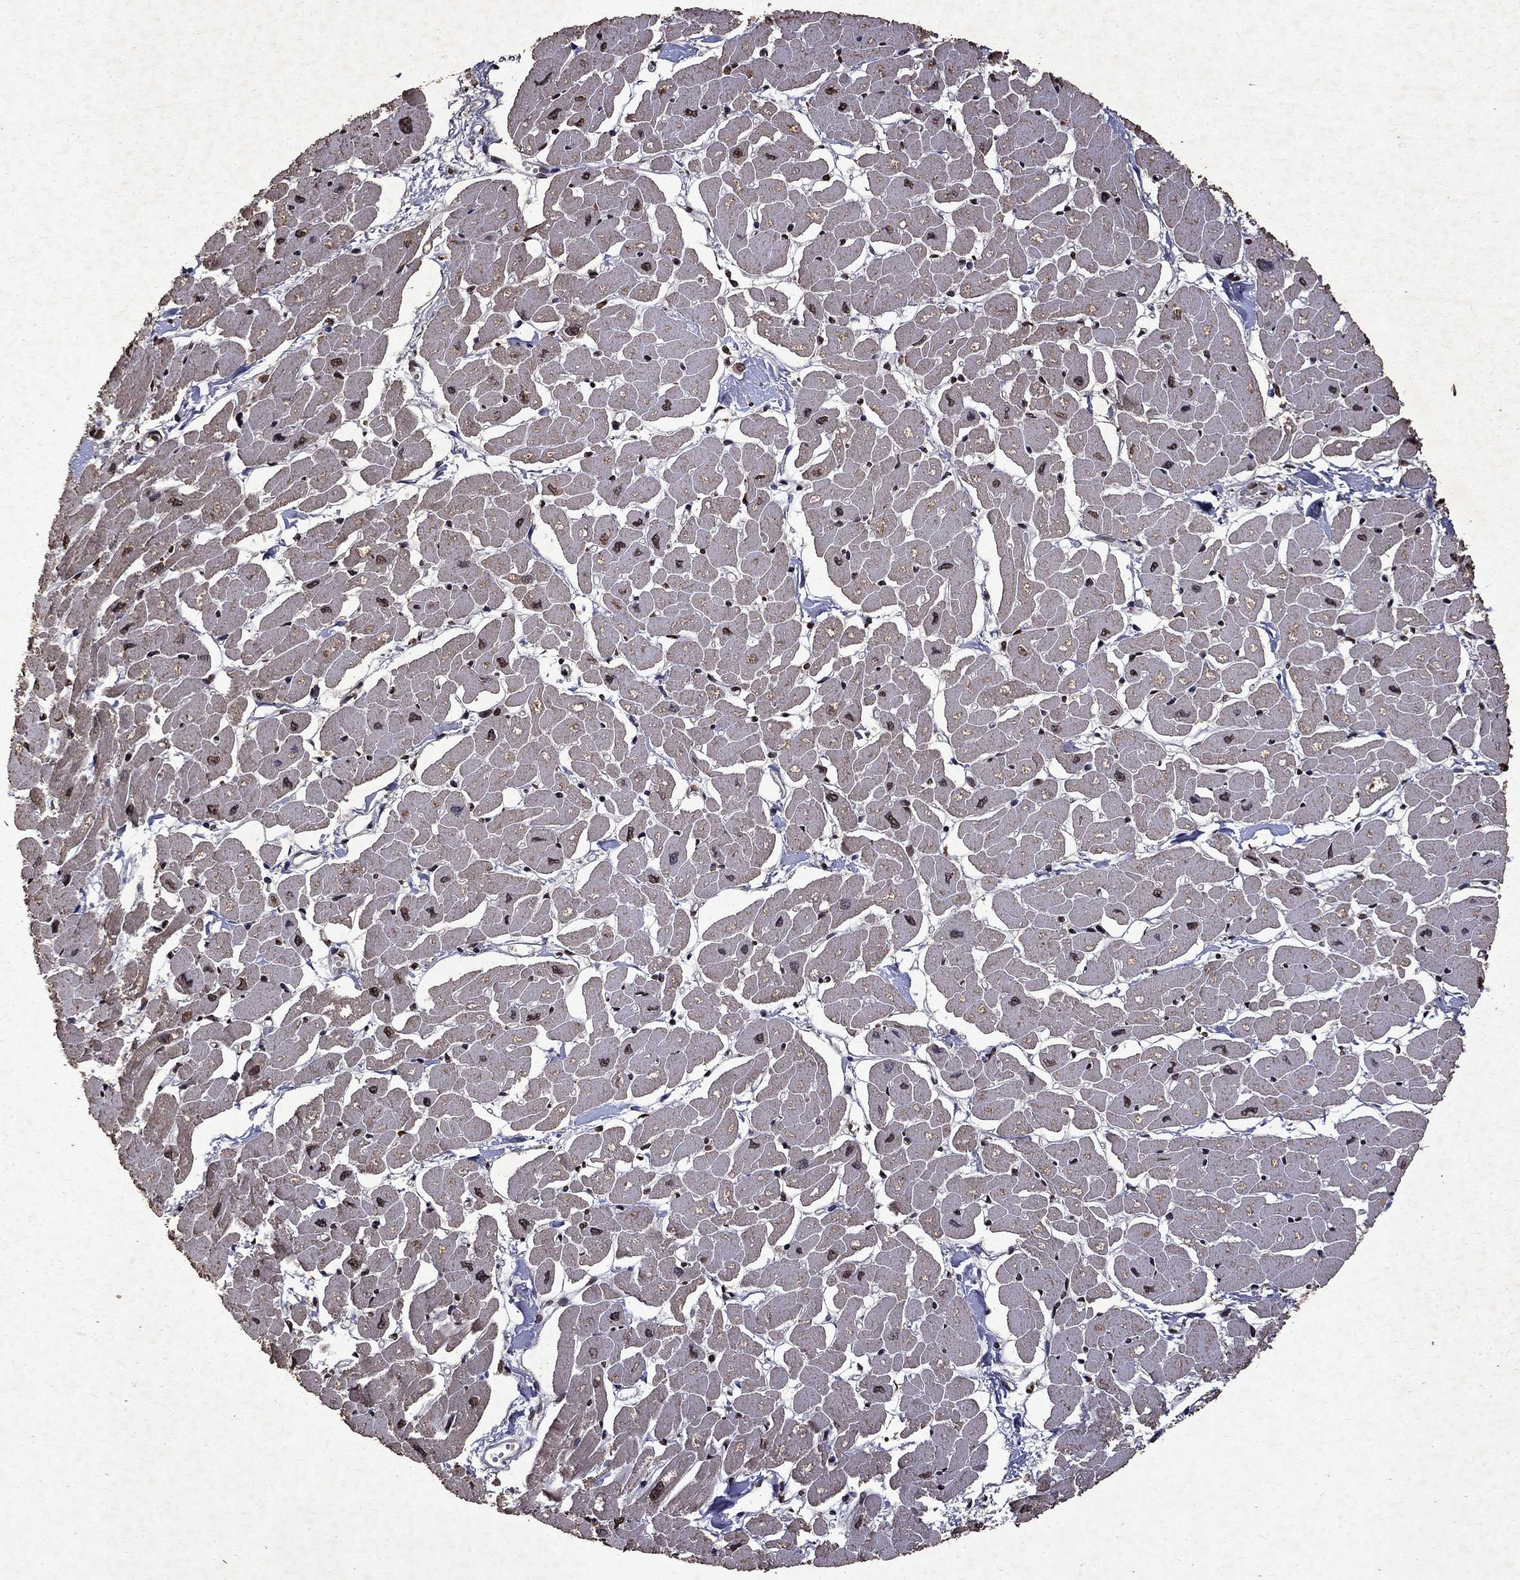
{"staining": {"intensity": "moderate", "quantity": "<25%", "location": "nuclear"}, "tissue": "heart muscle", "cell_type": "Cardiomyocytes", "image_type": "normal", "snomed": [{"axis": "morphology", "description": "Normal tissue, NOS"}, {"axis": "topography", "description": "Heart"}], "caption": "Cardiomyocytes display low levels of moderate nuclear staining in about <25% of cells in normal human heart muscle.", "gene": "PIN4", "patient": {"sex": "male", "age": 57}}